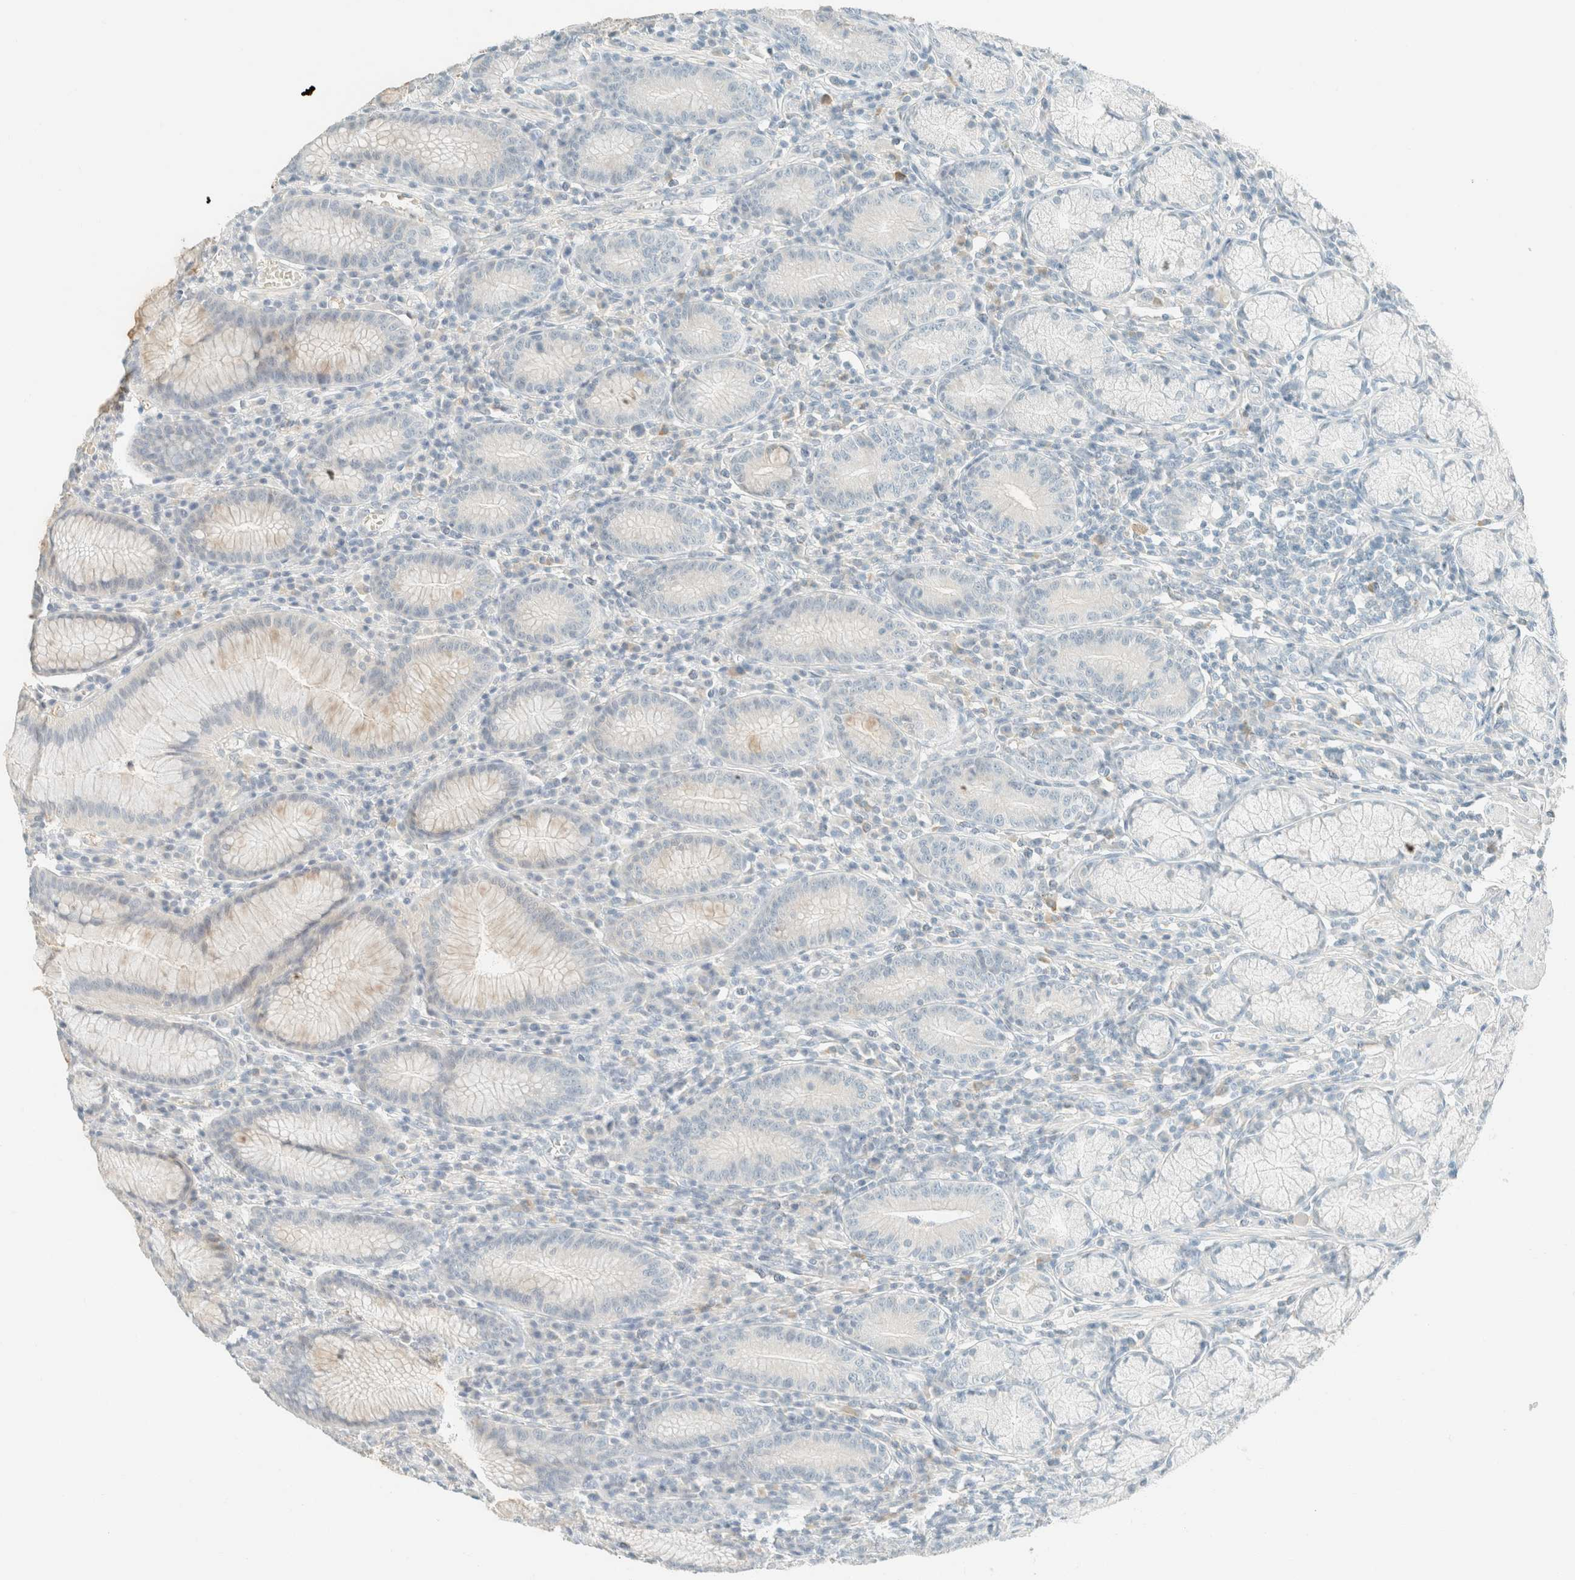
{"staining": {"intensity": "negative", "quantity": "none", "location": "none"}, "tissue": "stomach", "cell_type": "Glandular cells", "image_type": "normal", "snomed": [{"axis": "morphology", "description": "Normal tissue, NOS"}, {"axis": "topography", "description": "Stomach"}], "caption": "Photomicrograph shows no protein expression in glandular cells of benign stomach. (Stains: DAB IHC with hematoxylin counter stain, Microscopy: brightfield microscopy at high magnification).", "gene": "GPA33", "patient": {"sex": "male", "age": 55}}